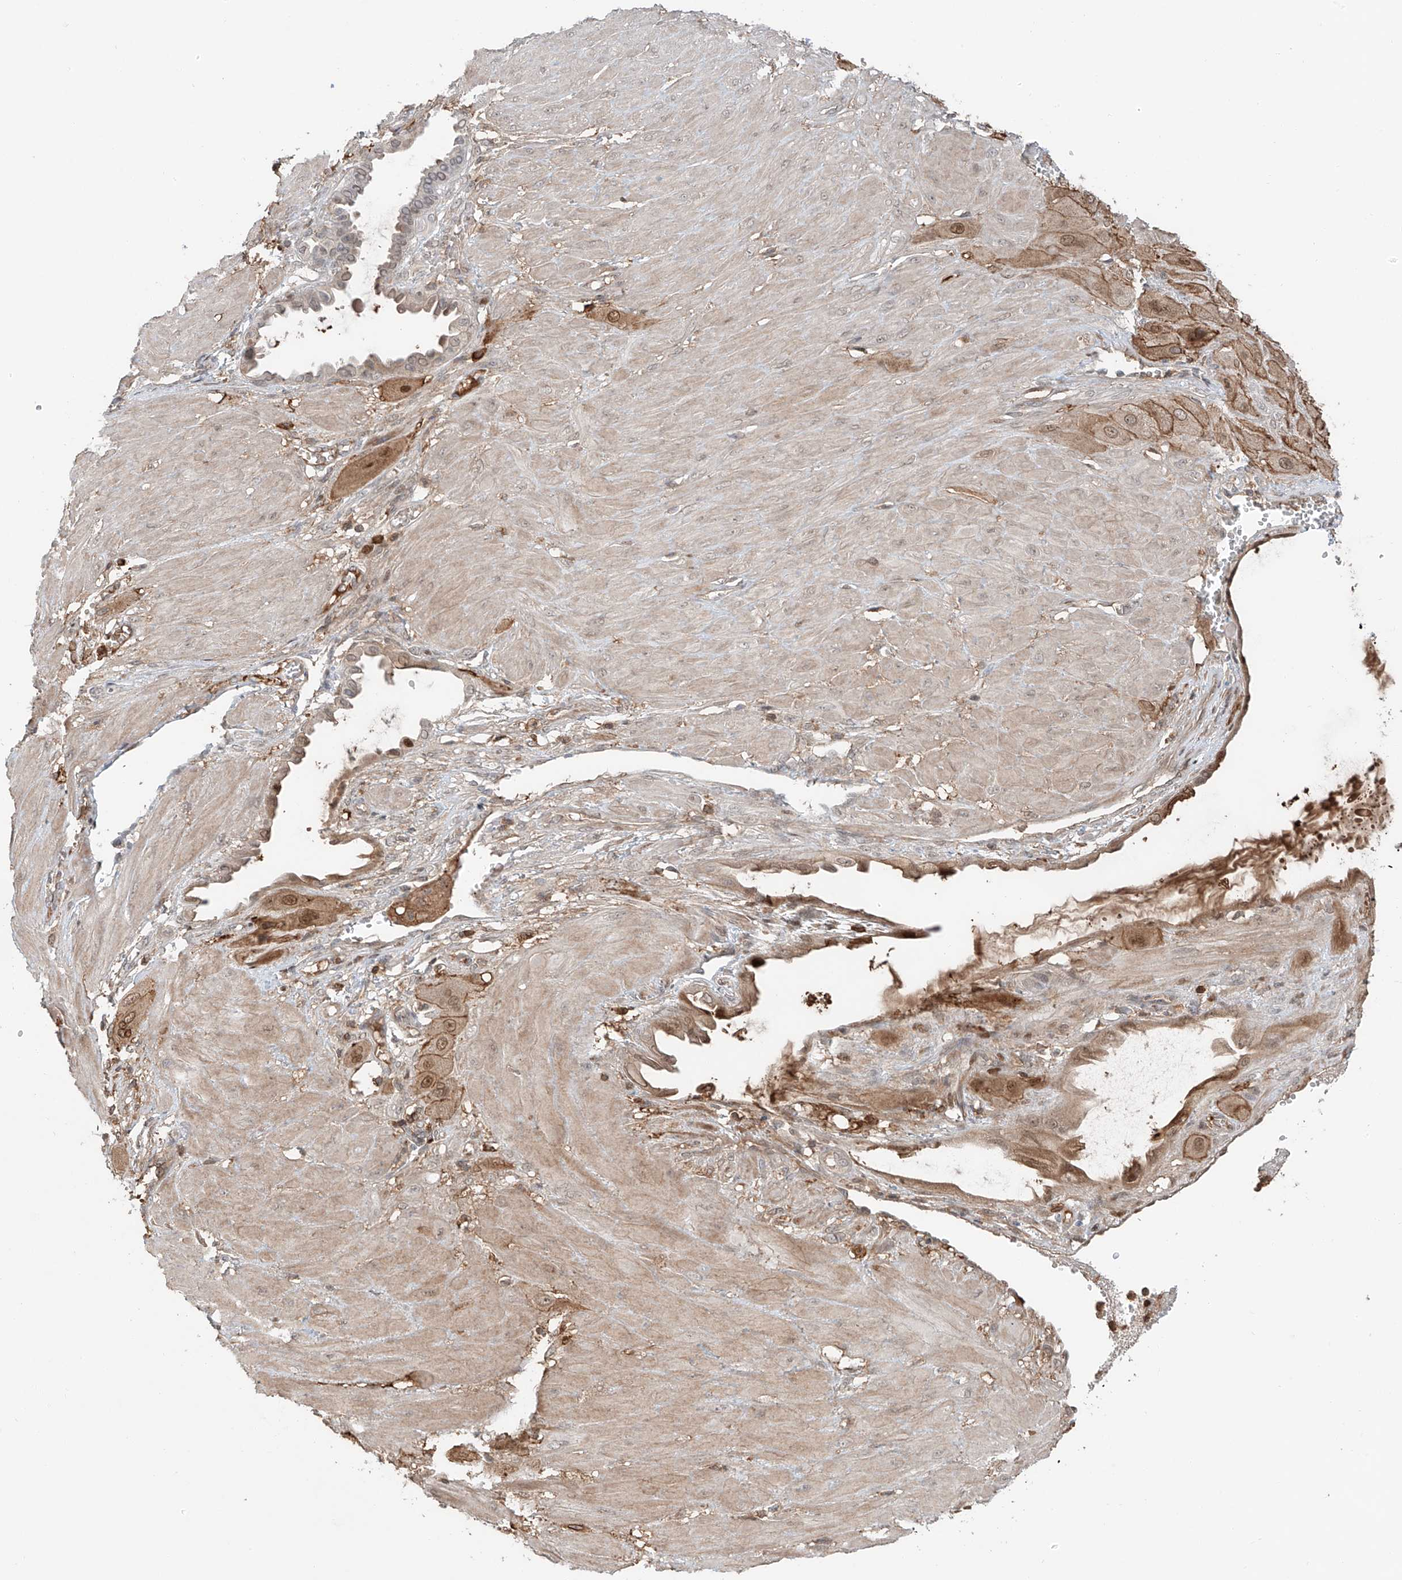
{"staining": {"intensity": "moderate", "quantity": ">75%", "location": "cytoplasmic/membranous,nuclear"}, "tissue": "cervical cancer", "cell_type": "Tumor cells", "image_type": "cancer", "snomed": [{"axis": "morphology", "description": "Squamous cell carcinoma, NOS"}, {"axis": "topography", "description": "Cervix"}], "caption": "Cervical cancer (squamous cell carcinoma) stained with a protein marker shows moderate staining in tumor cells.", "gene": "CEP162", "patient": {"sex": "female", "age": 34}}